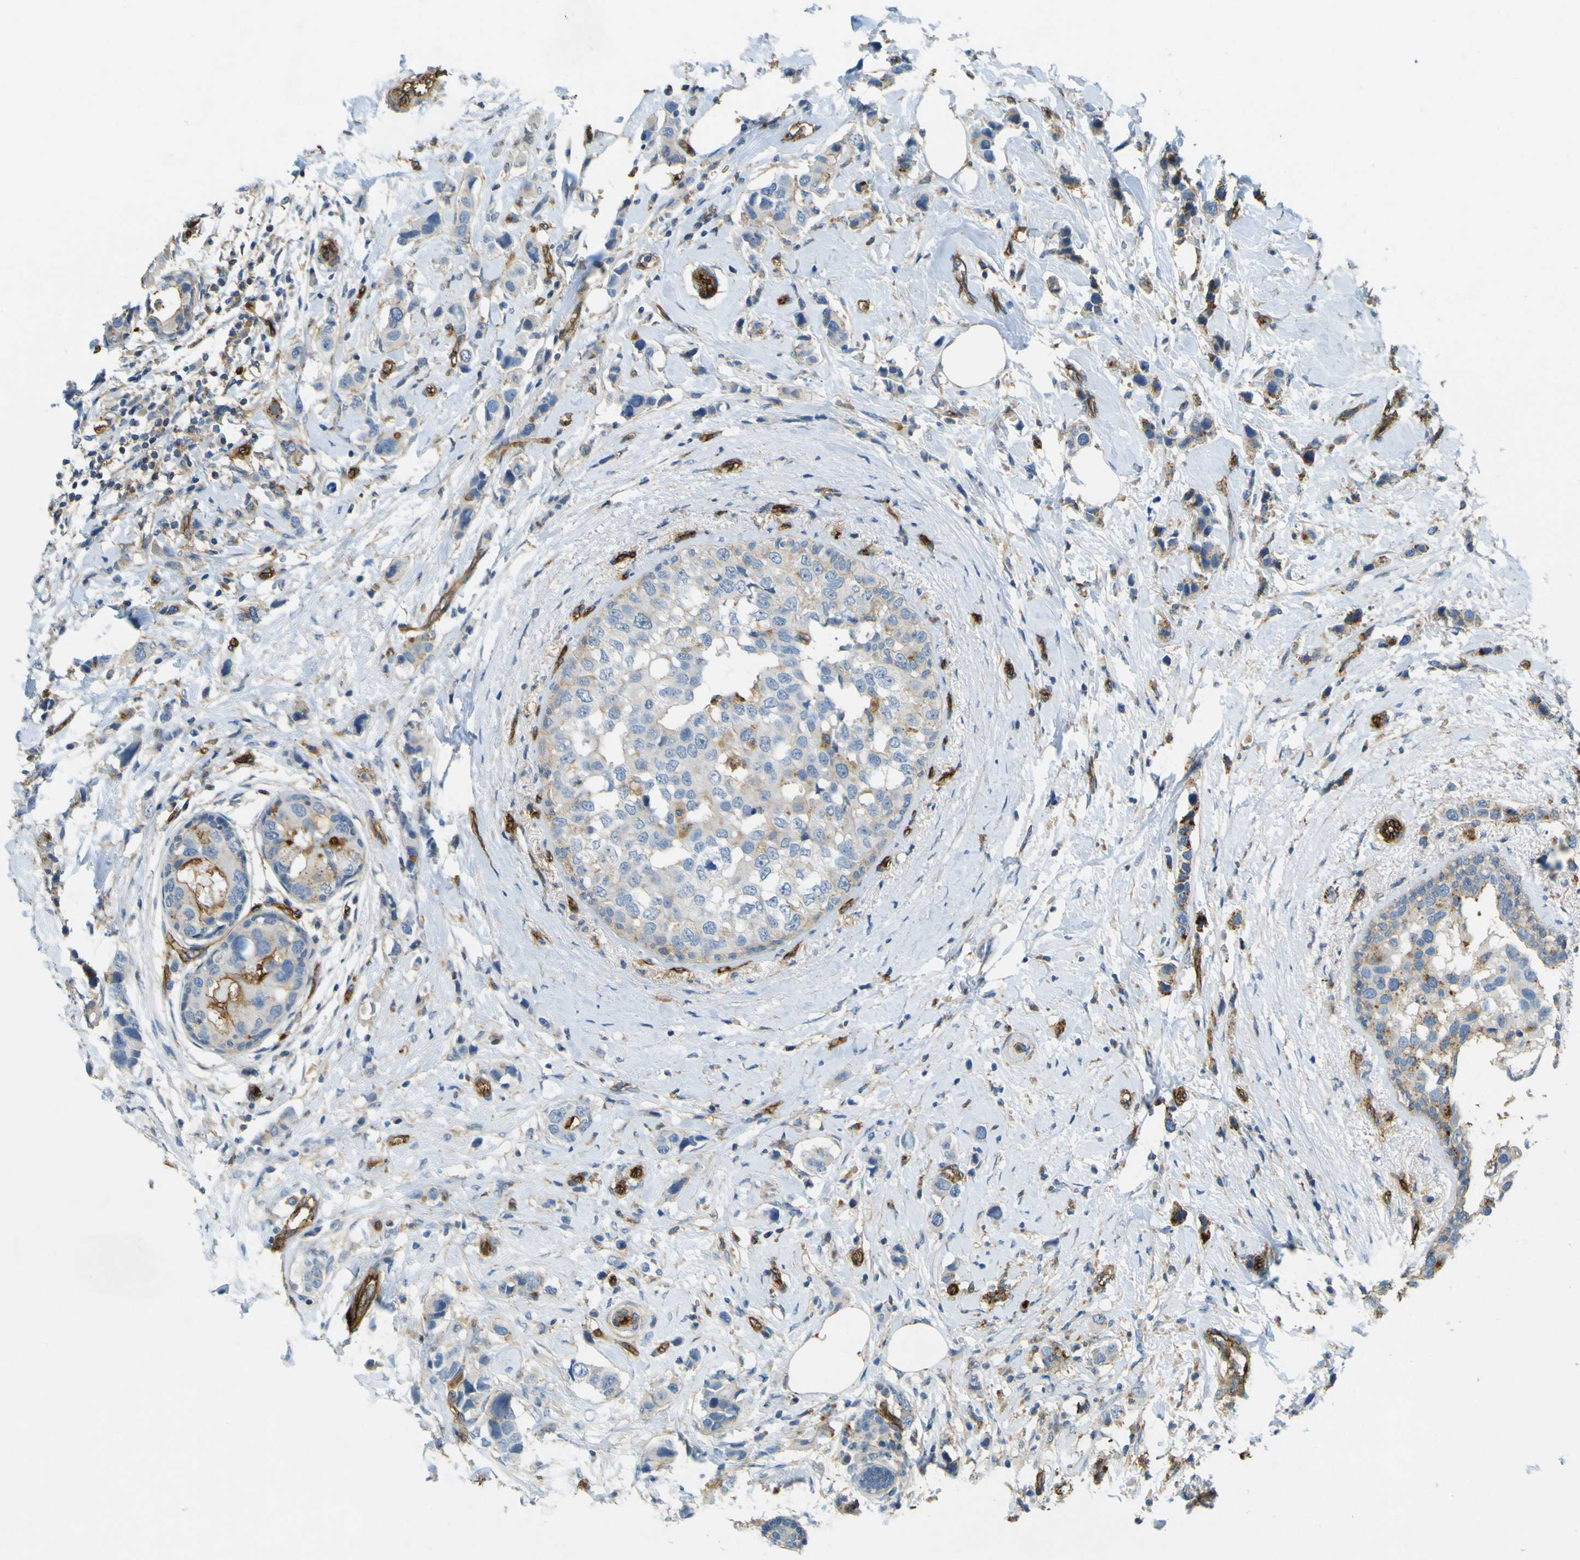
{"staining": {"intensity": "strong", "quantity": "<25%", "location": "cytoplasmic/membranous"}, "tissue": "breast cancer", "cell_type": "Tumor cells", "image_type": "cancer", "snomed": [{"axis": "morphology", "description": "Normal tissue, NOS"}, {"axis": "morphology", "description": "Duct carcinoma"}, {"axis": "topography", "description": "Breast"}], "caption": "Brown immunohistochemical staining in breast cancer reveals strong cytoplasmic/membranous staining in about <25% of tumor cells. Immunohistochemistry (ihc) stains the protein of interest in brown and the nuclei are stained blue.", "gene": "PLXDC1", "patient": {"sex": "female", "age": 50}}